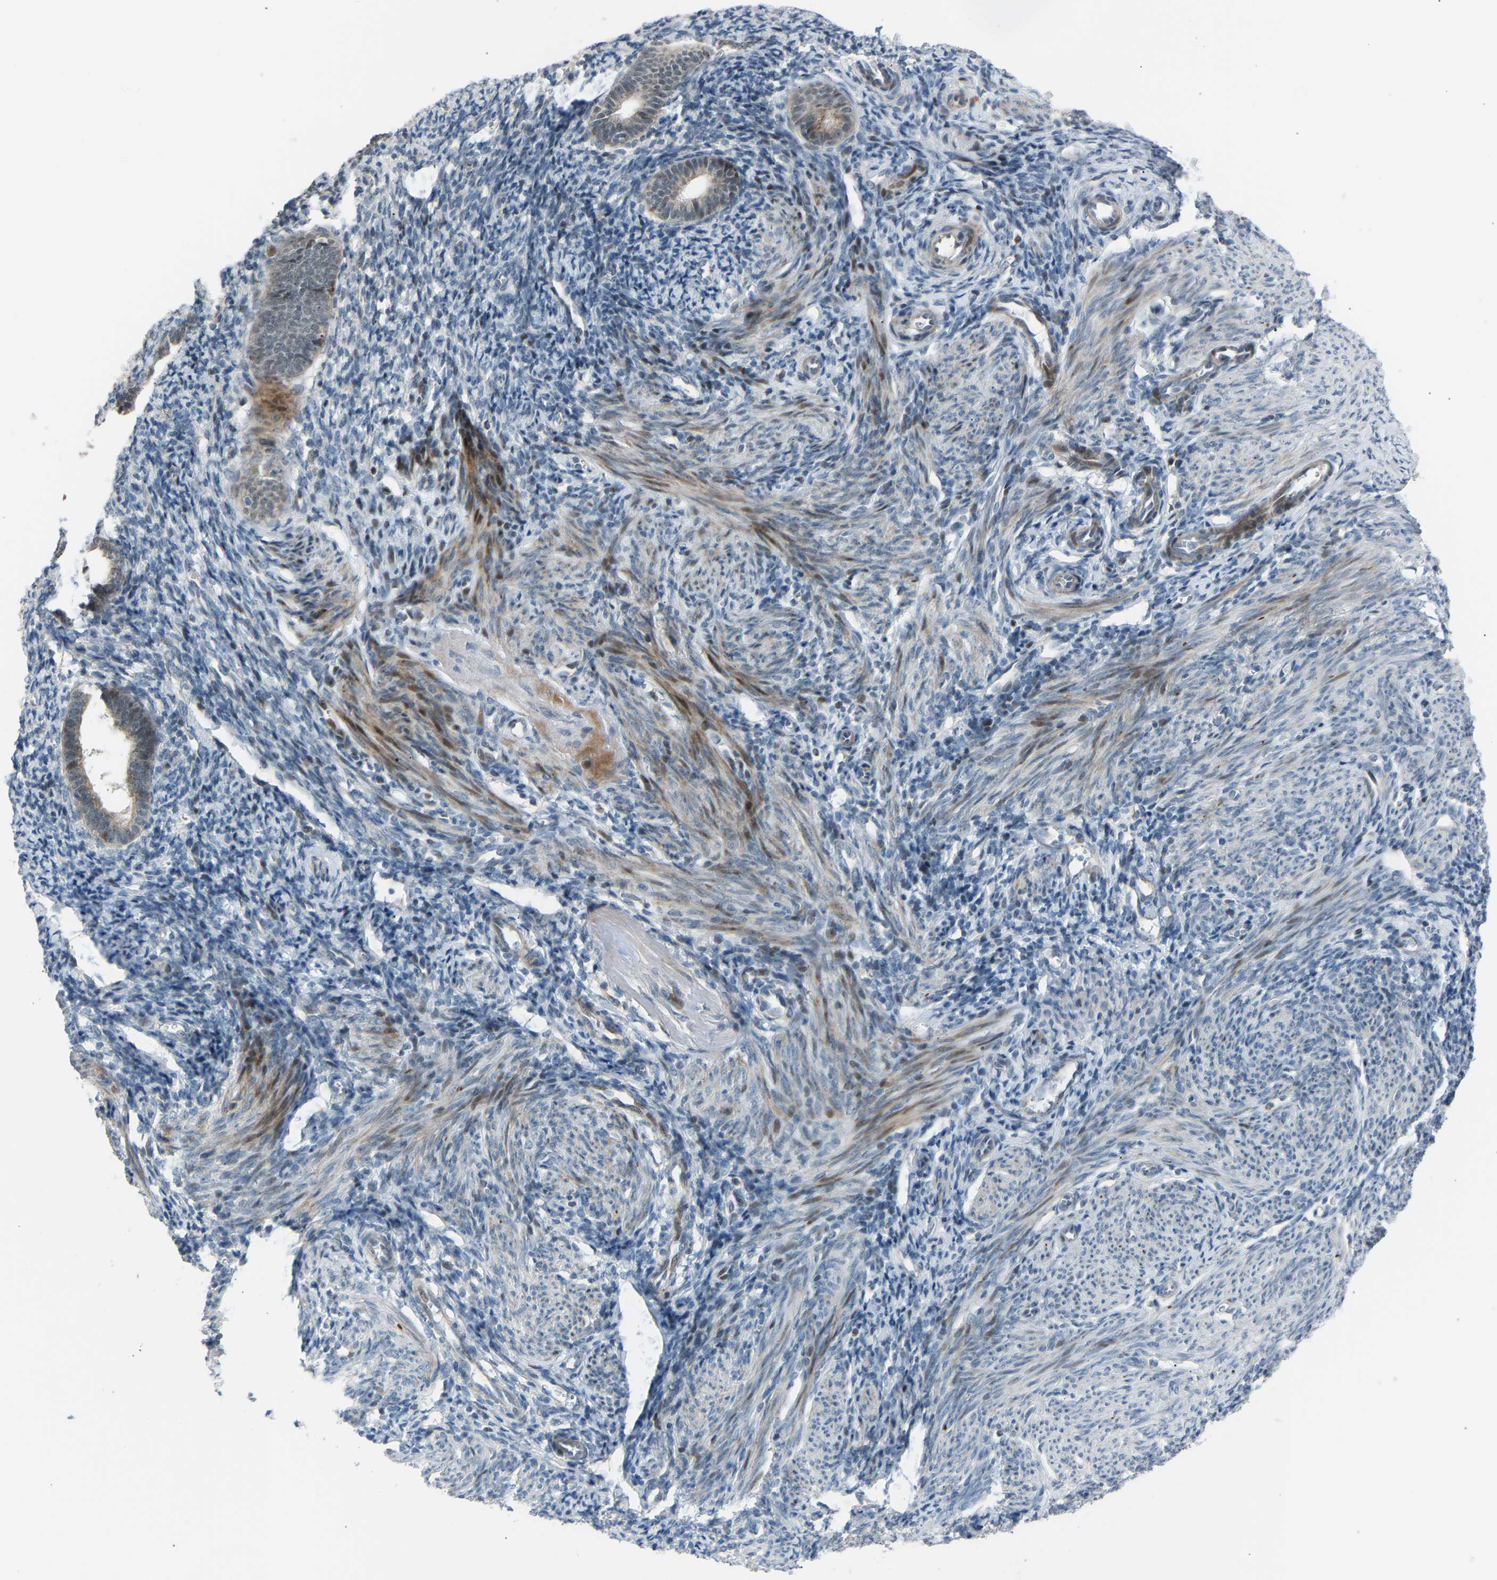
{"staining": {"intensity": "moderate", "quantity": "<25%", "location": "nuclear"}, "tissue": "endometrium", "cell_type": "Cells in endometrial stroma", "image_type": "normal", "snomed": [{"axis": "morphology", "description": "Normal tissue, NOS"}, {"axis": "morphology", "description": "Adenocarcinoma, NOS"}, {"axis": "topography", "description": "Endometrium"}], "caption": "Benign endometrium was stained to show a protein in brown. There is low levels of moderate nuclear positivity in approximately <25% of cells in endometrial stroma.", "gene": "VPS41", "patient": {"sex": "female", "age": 57}}